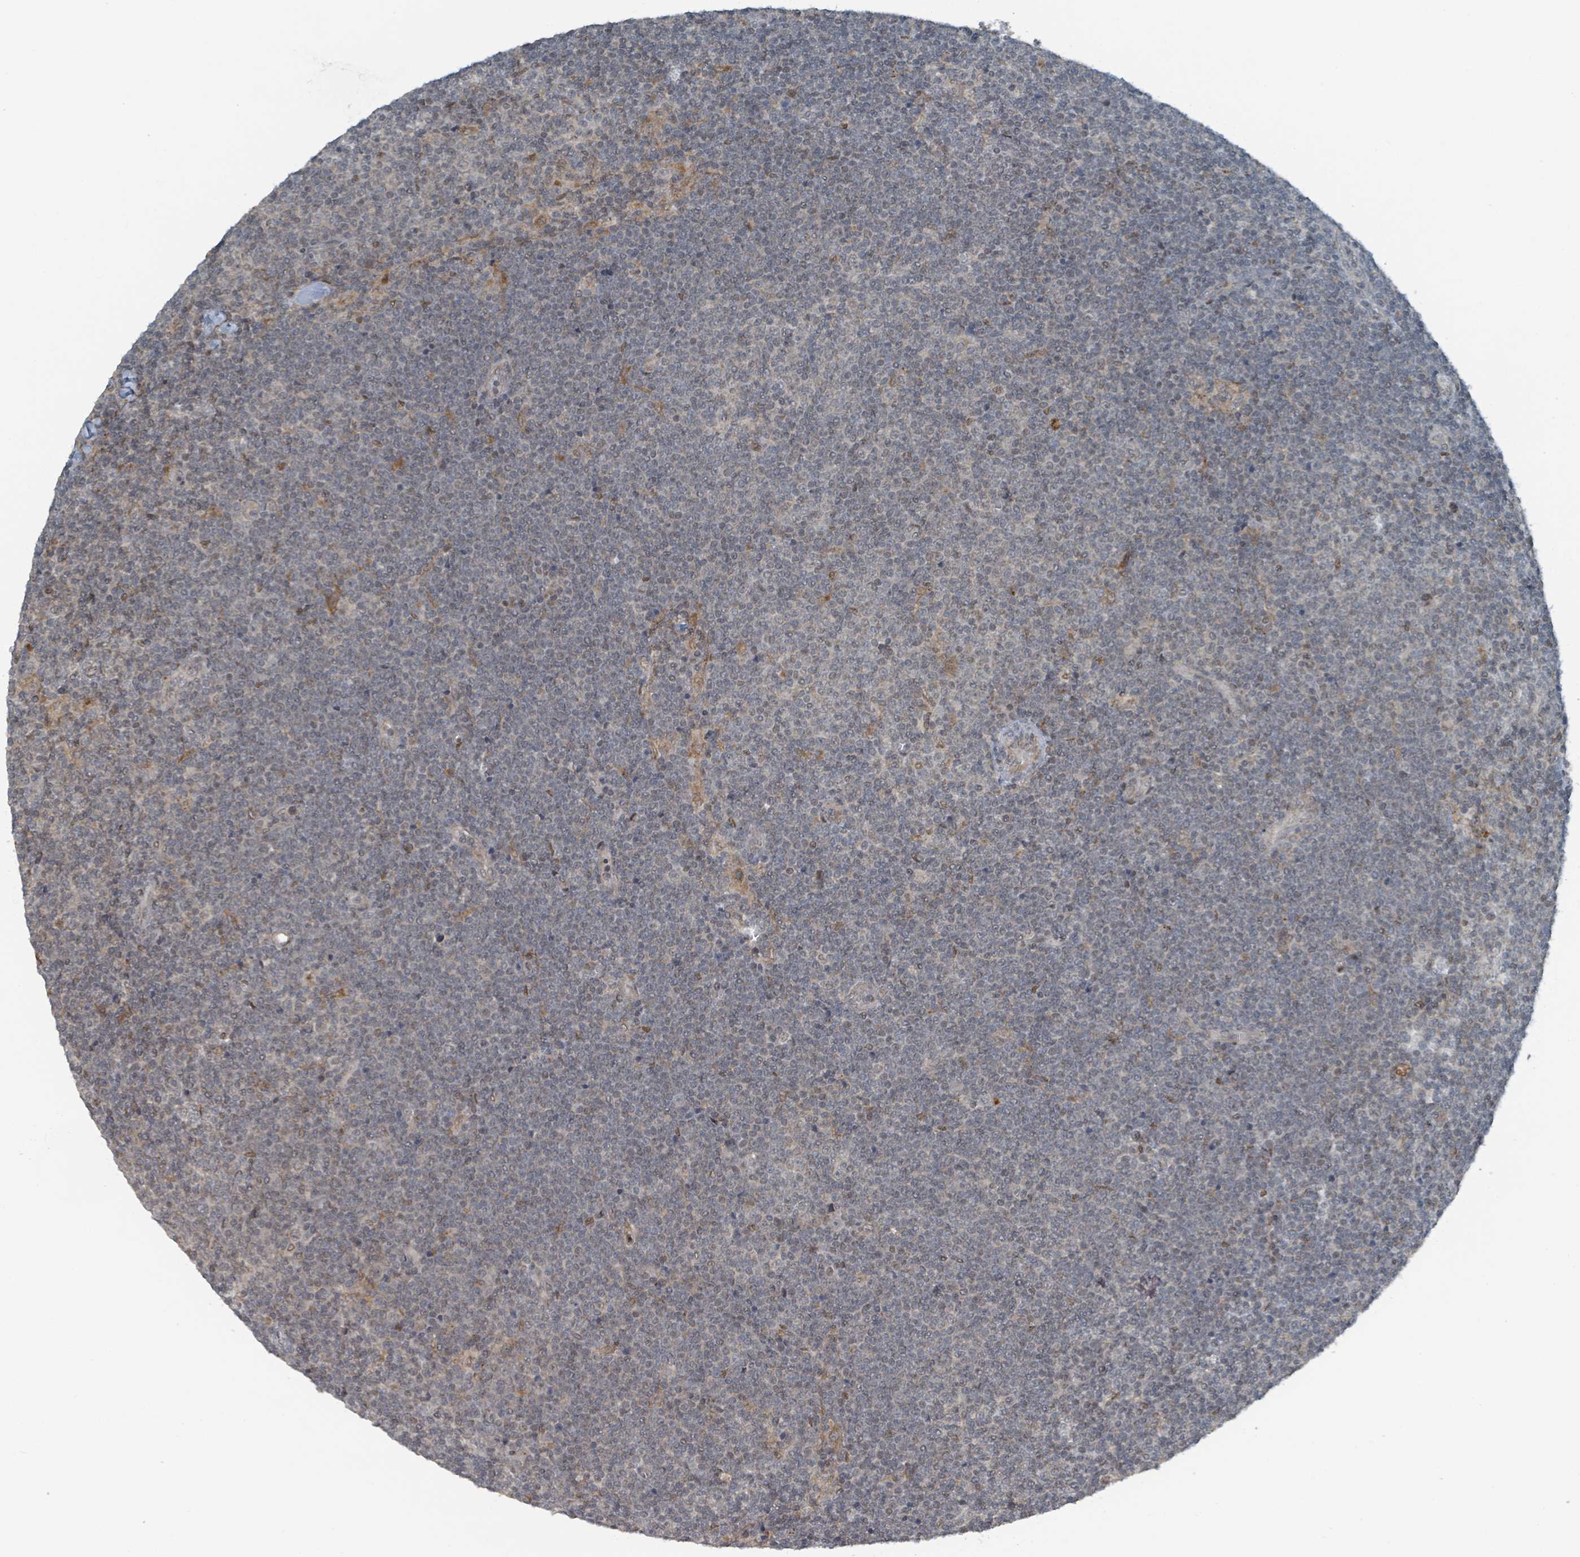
{"staining": {"intensity": "negative", "quantity": "none", "location": "none"}, "tissue": "lymphoma", "cell_type": "Tumor cells", "image_type": "cancer", "snomed": [{"axis": "morphology", "description": "Malignant lymphoma, non-Hodgkin's type, Low grade"}, {"axis": "topography", "description": "Lymph node"}], "caption": "An immunohistochemistry image of malignant lymphoma, non-Hodgkin's type (low-grade) is shown. There is no staining in tumor cells of malignant lymphoma, non-Hodgkin's type (low-grade).", "gene": "PHIP", "patient": {"sex": "male", "age": 48}}